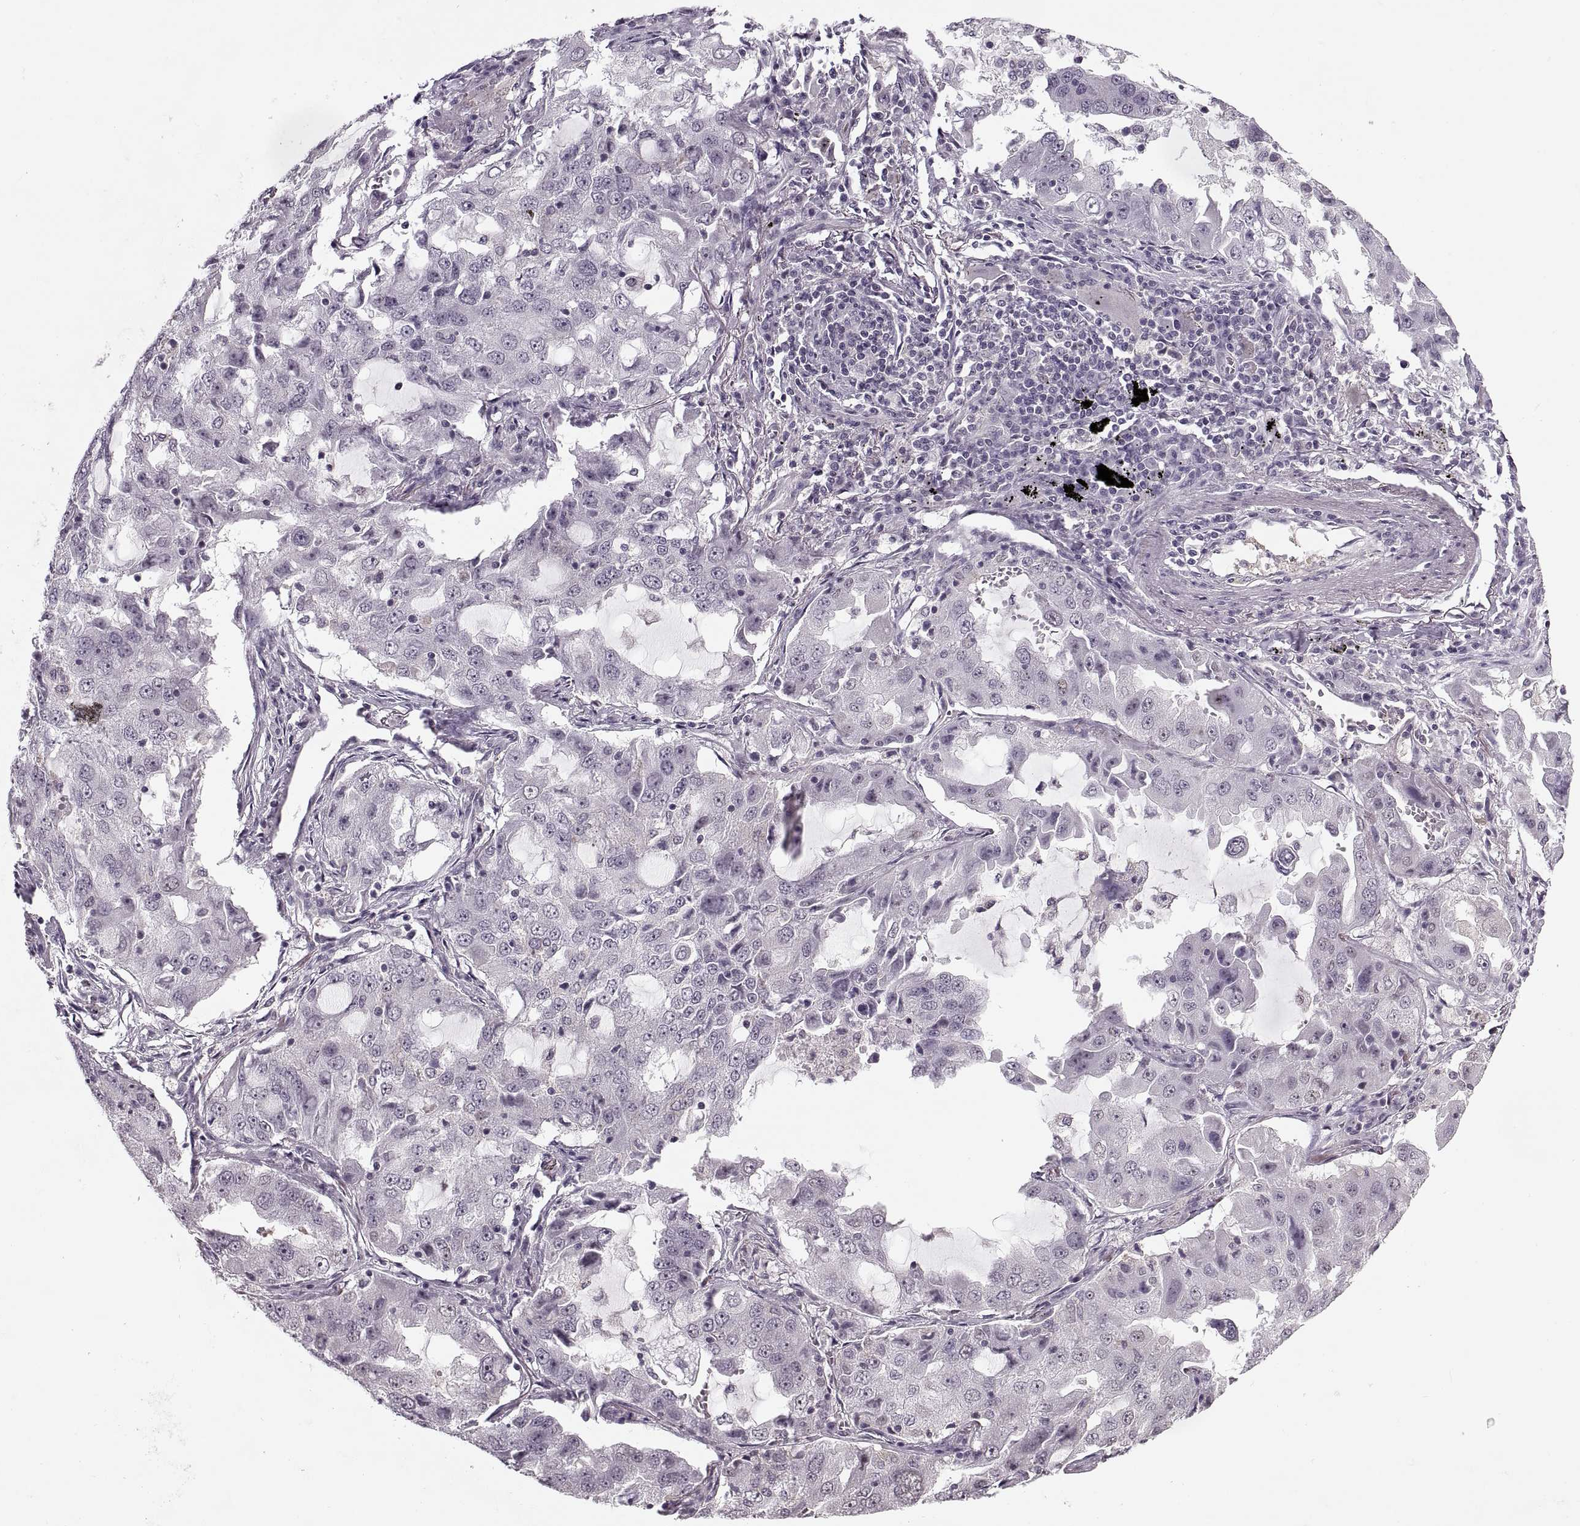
{"staining": {"intensity": "negative", "quantity": "none", "location": "none"}, "tissue": "lung cancer", "cell_type": "Tumor cells", "image_type": "cancer", "snomed": [{"axis": "morphology", "description": "Adenocarcinoma, NOS"}, {"axis": "topography", "description": "Lung"}], "caption": "Protein analysis of adenocarcinoma (lung) exhibits no significant expression in tumor cells. Brightfield microscopy of immunohistochemistry (IHC) stained with DAB (3,3'-diaminobenzidine) (brown) and hematoxylin (blue), captured at high magnification.", "gene": "LUZP2", "patient": {"sex": "female", "age": 61}}